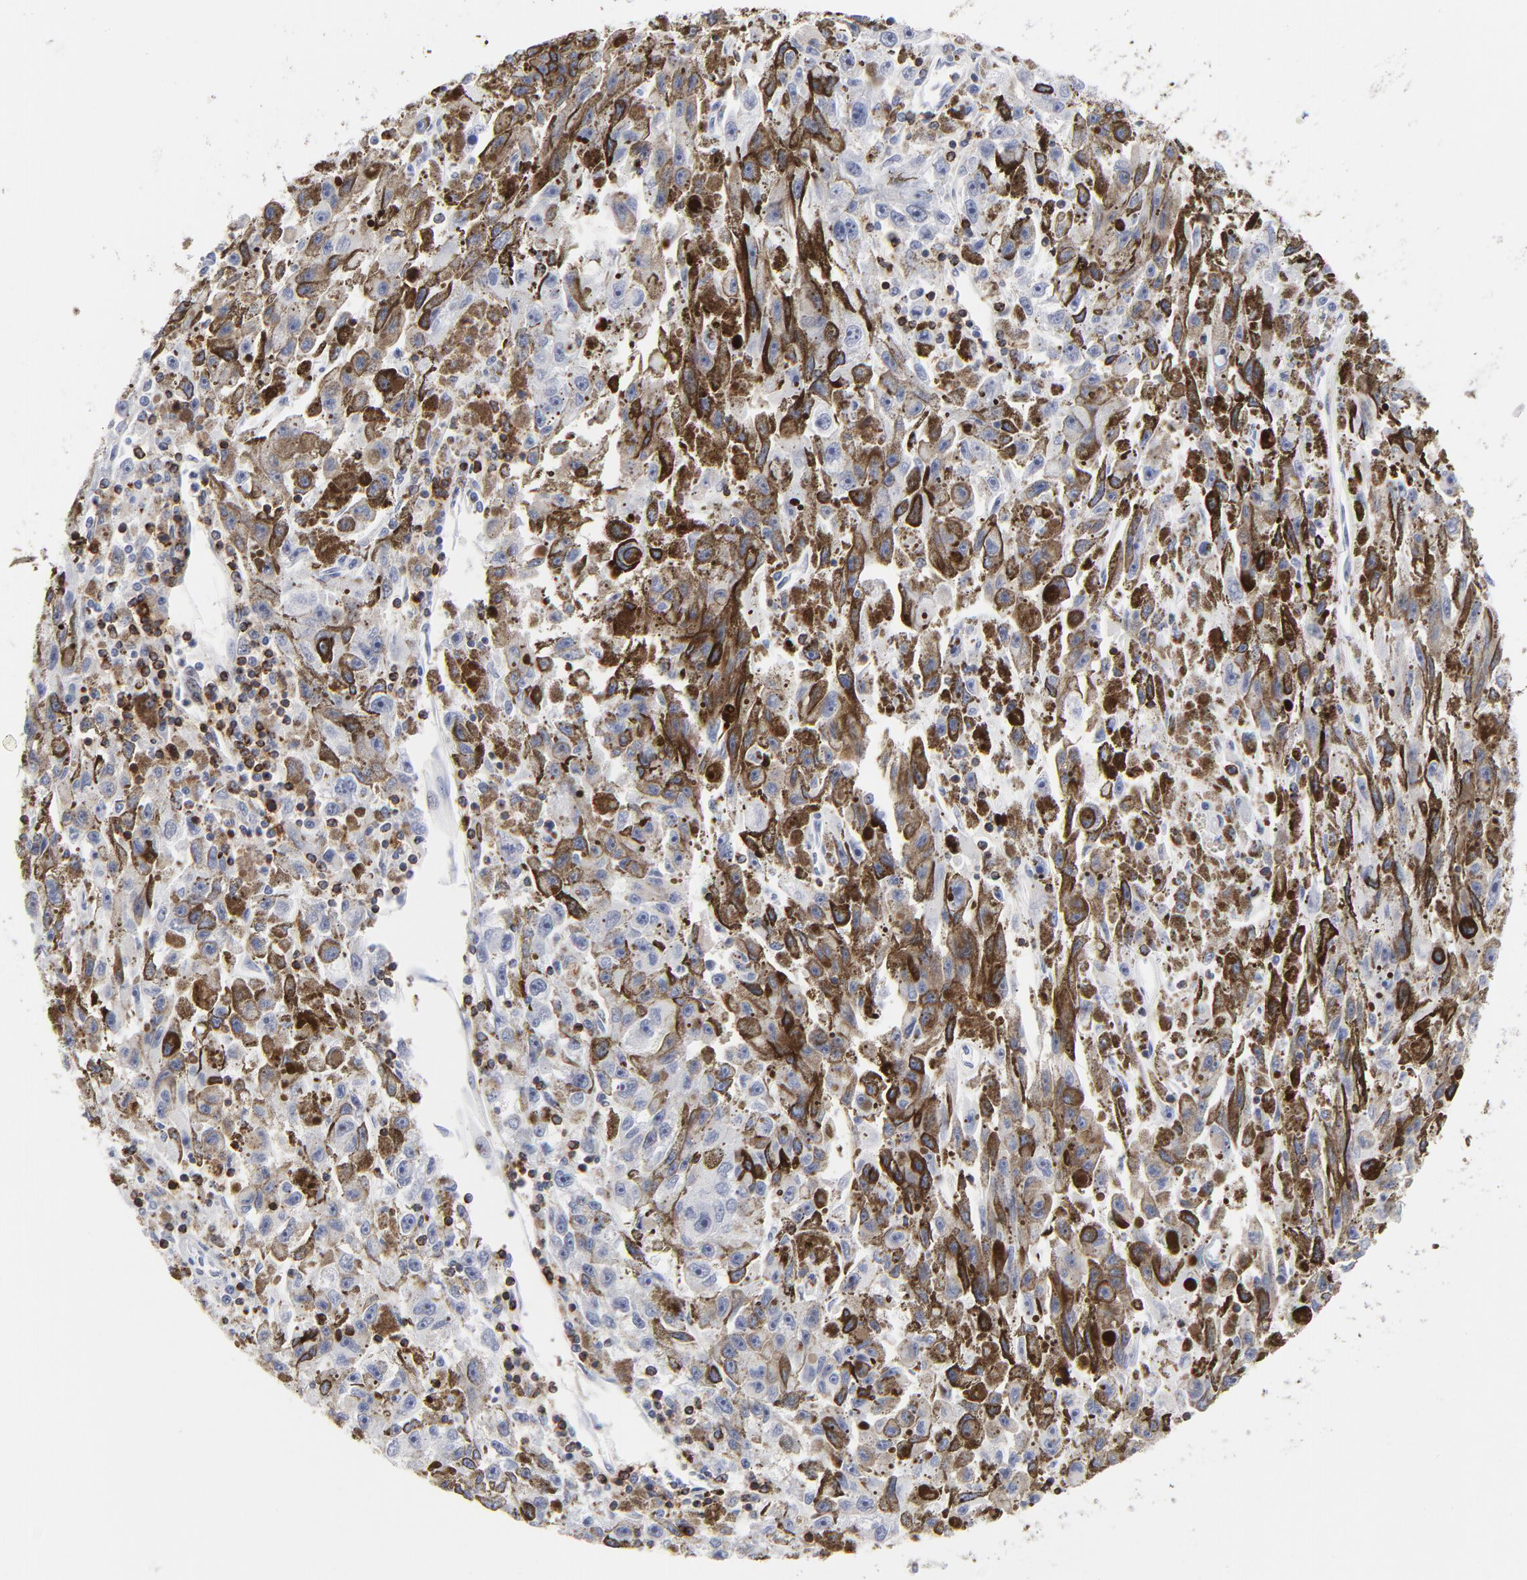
{"staining": {"intensity": "negative", "quantity": "none", "location": "none"}, "tissue": "melanoma", "cell_type": "Tumor cells", "image_type": "cancer", "snomed": [{"axis": "morphology", "description": "Malignant melanoma, NOS"}, {"axis": "topography", "description": "Skin"}], "caption": "Immunohistochemistry micrograph of neoplastic tissue: human melanoma stained with DAB displays no significant protein positivity in tumor cells. Brightfield microscopy of IHC stained with DAB (brown) and hematoxylin (blue), captured at high magnification.", "gene": "CD2", "patient": {"sex": "female", "age": 104}}